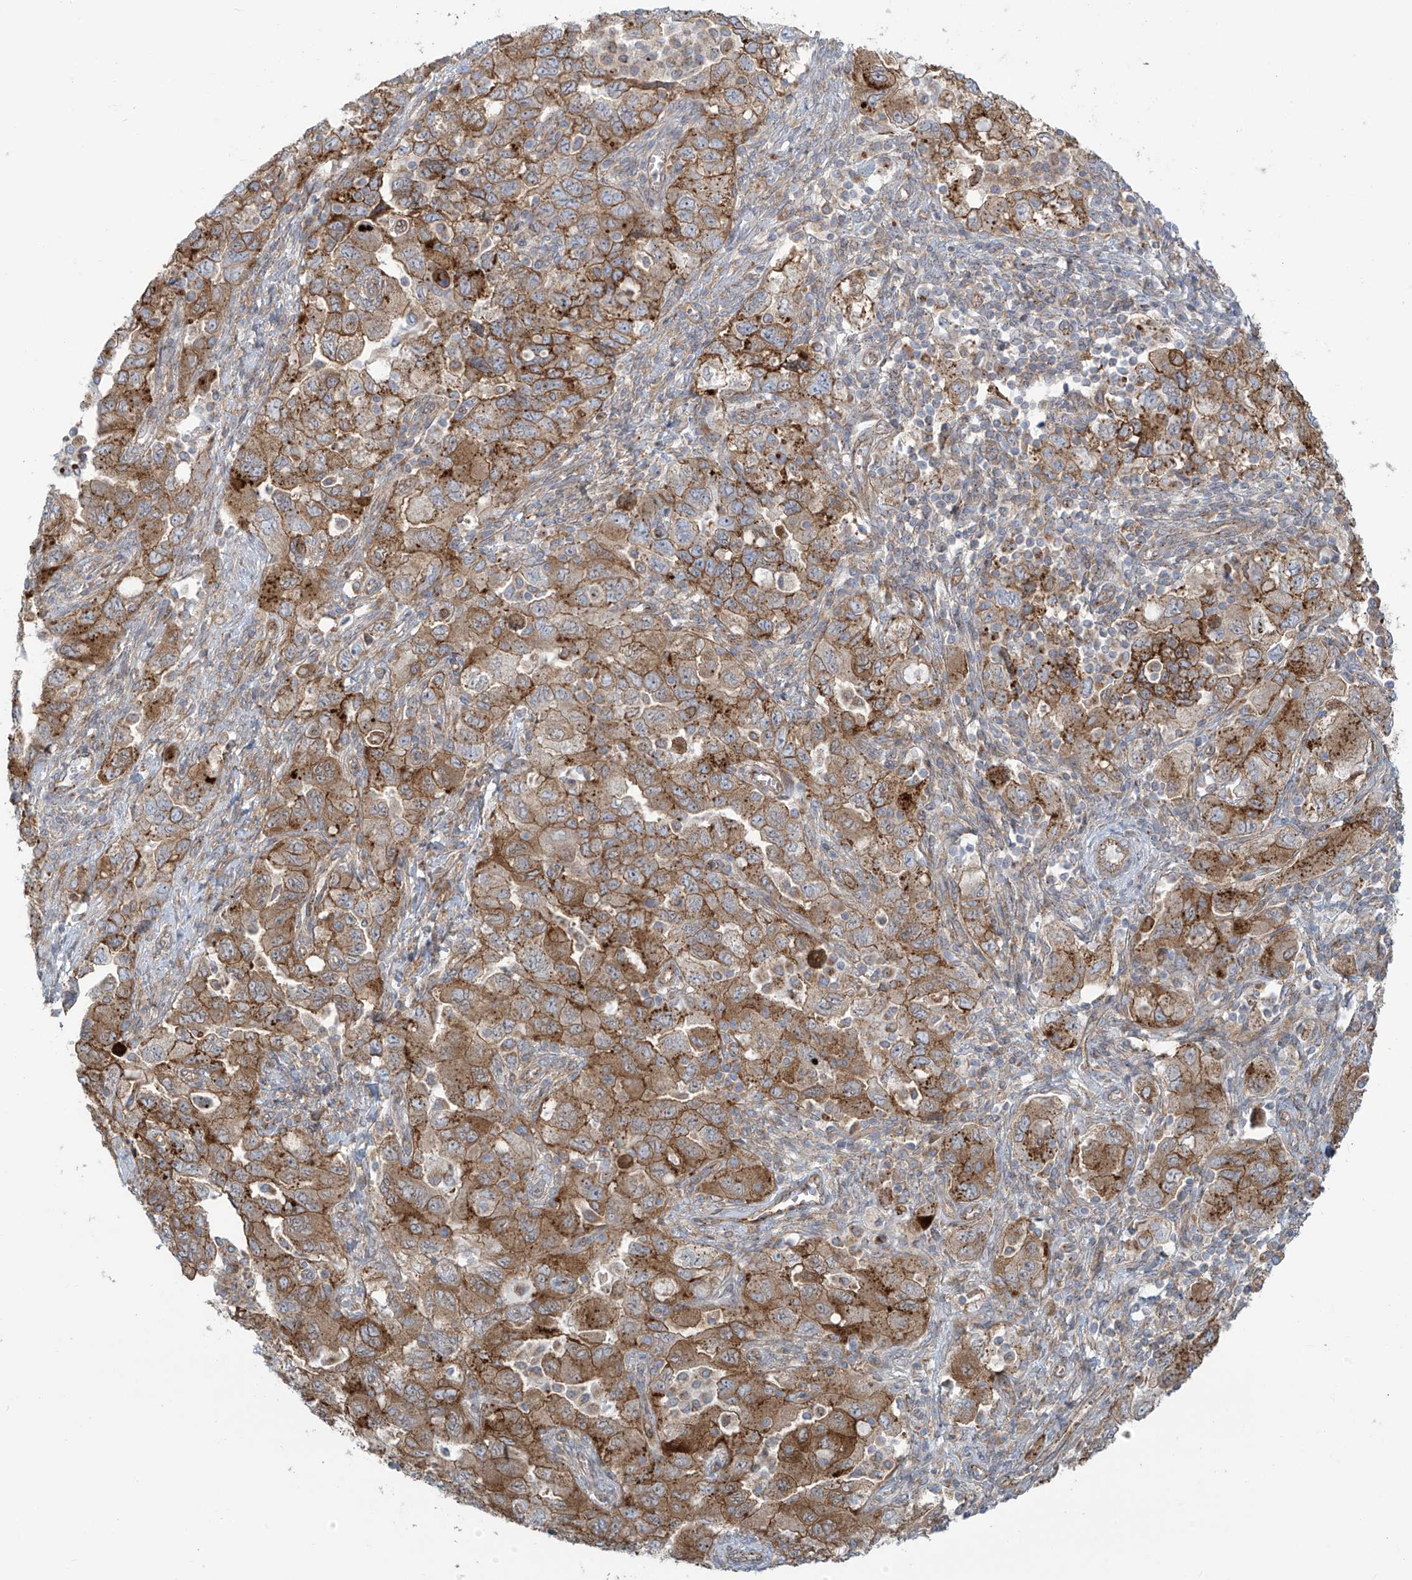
{"staining": {"intensity": "moderate", "quantity": ">75%", "location": "cytoplasmic/membranous"}, "tissue": "ovarian cancer", "cell_type": "Tumor cells", "image_type": "cancer", "snomed": [{"axis": "morphology", "description": "Carcinoma, NOS"}, {"axis": "morphology", "description": "Cystadenocarcinoma, serous, NOS"}, {"axis": "topography", "description": "Ovary"}], "caption": "Protein staining of ovarian cancer (serous cystadenocarcinoma) tissue shows moderate cytoplasmic/membranous expression in about >75% of tumor cells. (Stains: DAB (3,3'-diaminobenzidine) in brown, nuclei in blue, Microscopy: brightfield microscopy at high magnification).", "gene": "LZTS3", "patient": {"sex": "female", "age": 69}}